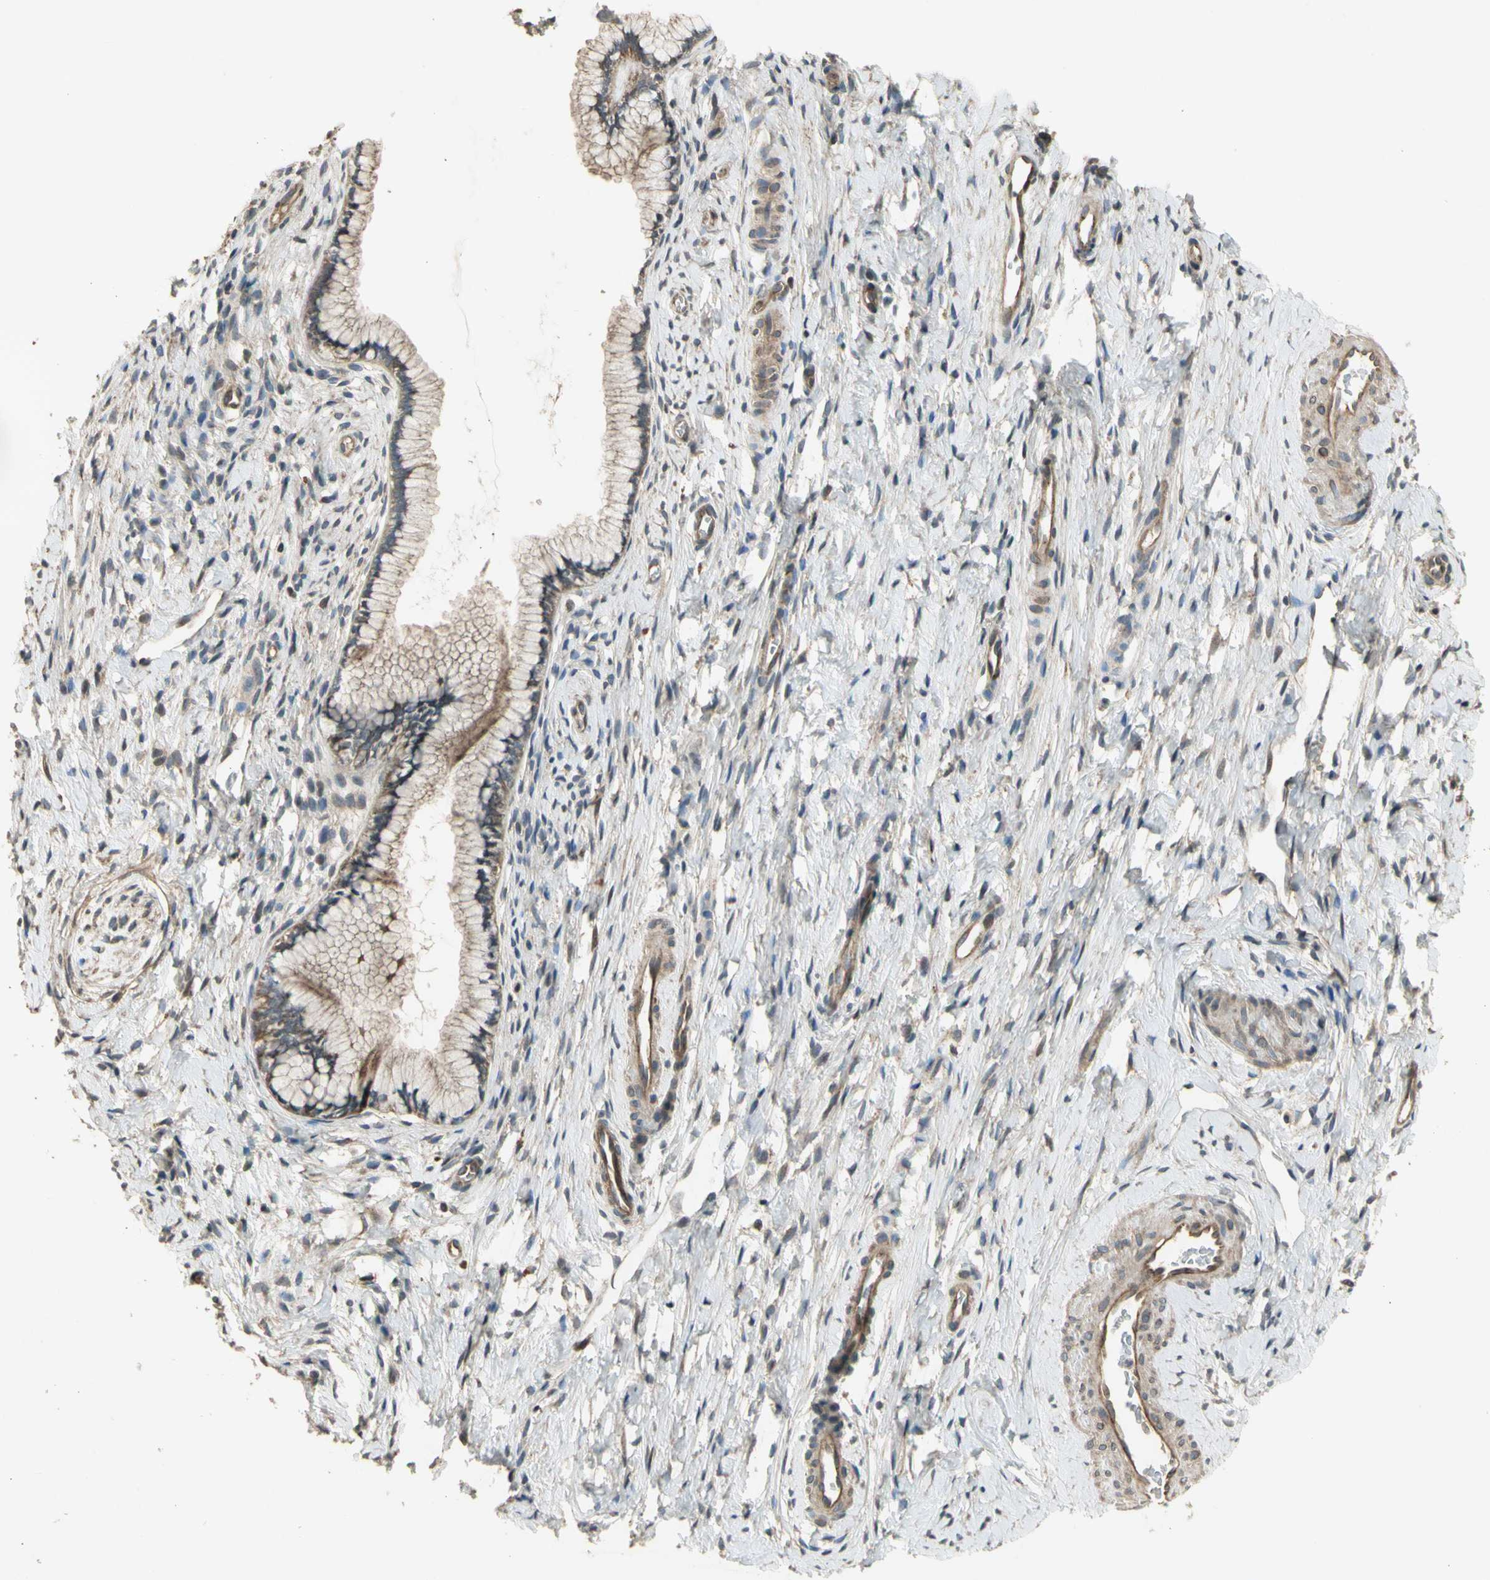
{"staining": {"intensity": "weak", "quantity": "25%-75%", "location": "cytoplasmic/membranous"}, "tissue": "cervix", "cell_type": "Glandular cells", "image_type": "normal", "snomed": [{"axis": "morphology", "description": "Normal tissue, NOS"}, {"axis": "topography", "description": "Cervix"}], "caption": "IHC of benign cervix shows low levels of weak cytoplasmic/membranous positivity in approximately 25%-75% of glandular cells.", "gene": "EFNB2", "patient": {"sex": "female", "age": 65}}